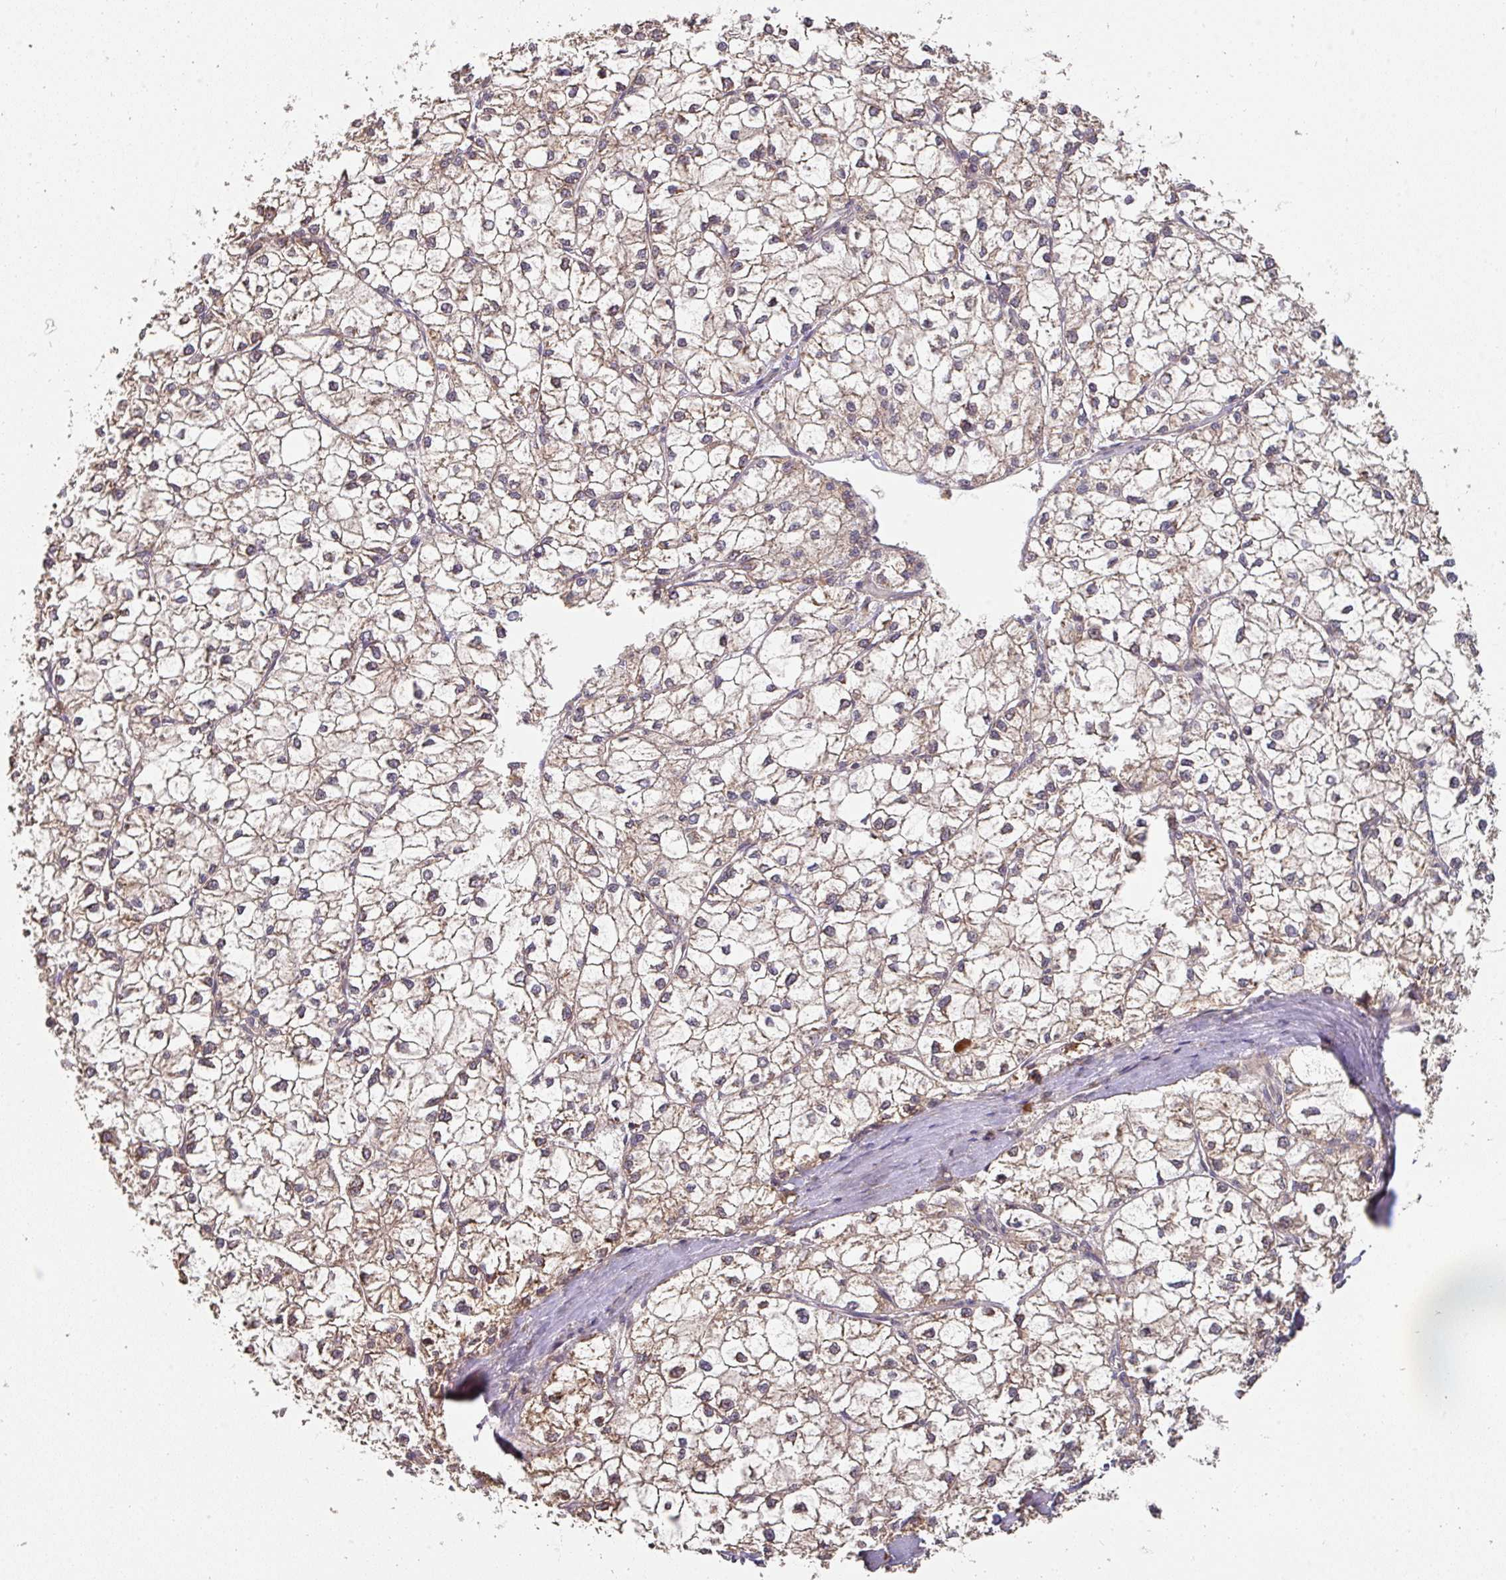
{"staining": {"intensity": "weak", "quantity": "25%-75%", "location": "cytoplasmic/membranous"}, "tissue": "liver cancer", "cell_type": "Tumor cells", "image_type": "cancer", "snomed": [{"axis": "morphology", "description": "Carcinoma, Hepatocellular, NOS"}, {"axis": "topography", "description": "Liver"}], "caption": "Human liver cancer stained with a protein marker exhibits weak staining in tumor cells.", "gene": "ACVR2B", "patient": {"sex": "female", "age": 43}}